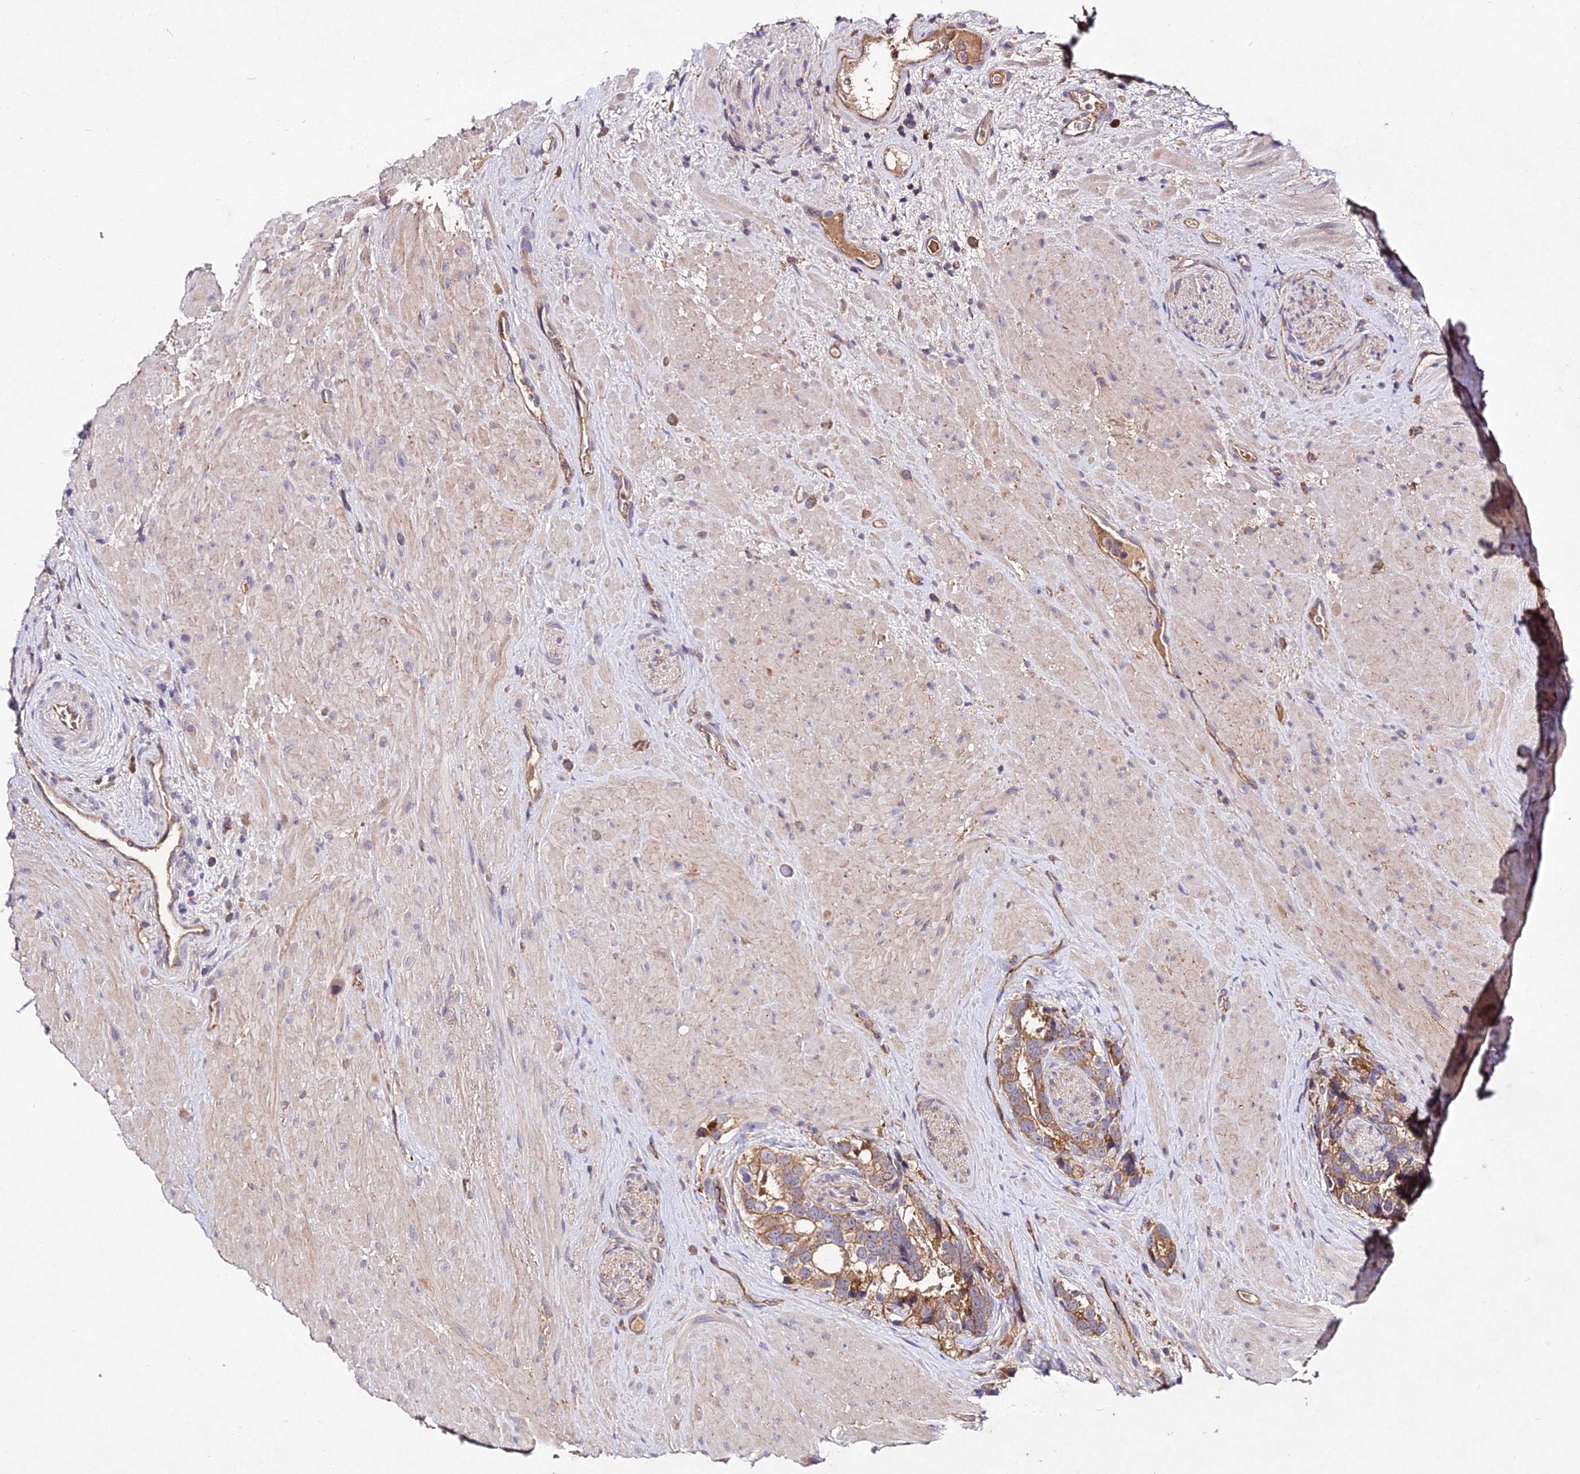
{"staining": {"intensity": "moderate", "quantity": ">75%", "location": "cytoplasmic/membranous"}, "tissue": "prostate cancer", "cell_type": "Tumor cells", "image_type": "cancer", "snomed": [{"axis": "morphology", "description": "Adenocarcinoma, High grade"}, {"axis": "topography", "description": "Prostate"}], "caption": "DAB immunohistochemical staining of prostate cancer (high-grade adenocarcinoma) shows moderate cytoplasmic/membranous protein staining in about >75% of tumor cells.", "gene": "AP3M2", "patient": {"sex": "male", "age": 74}}